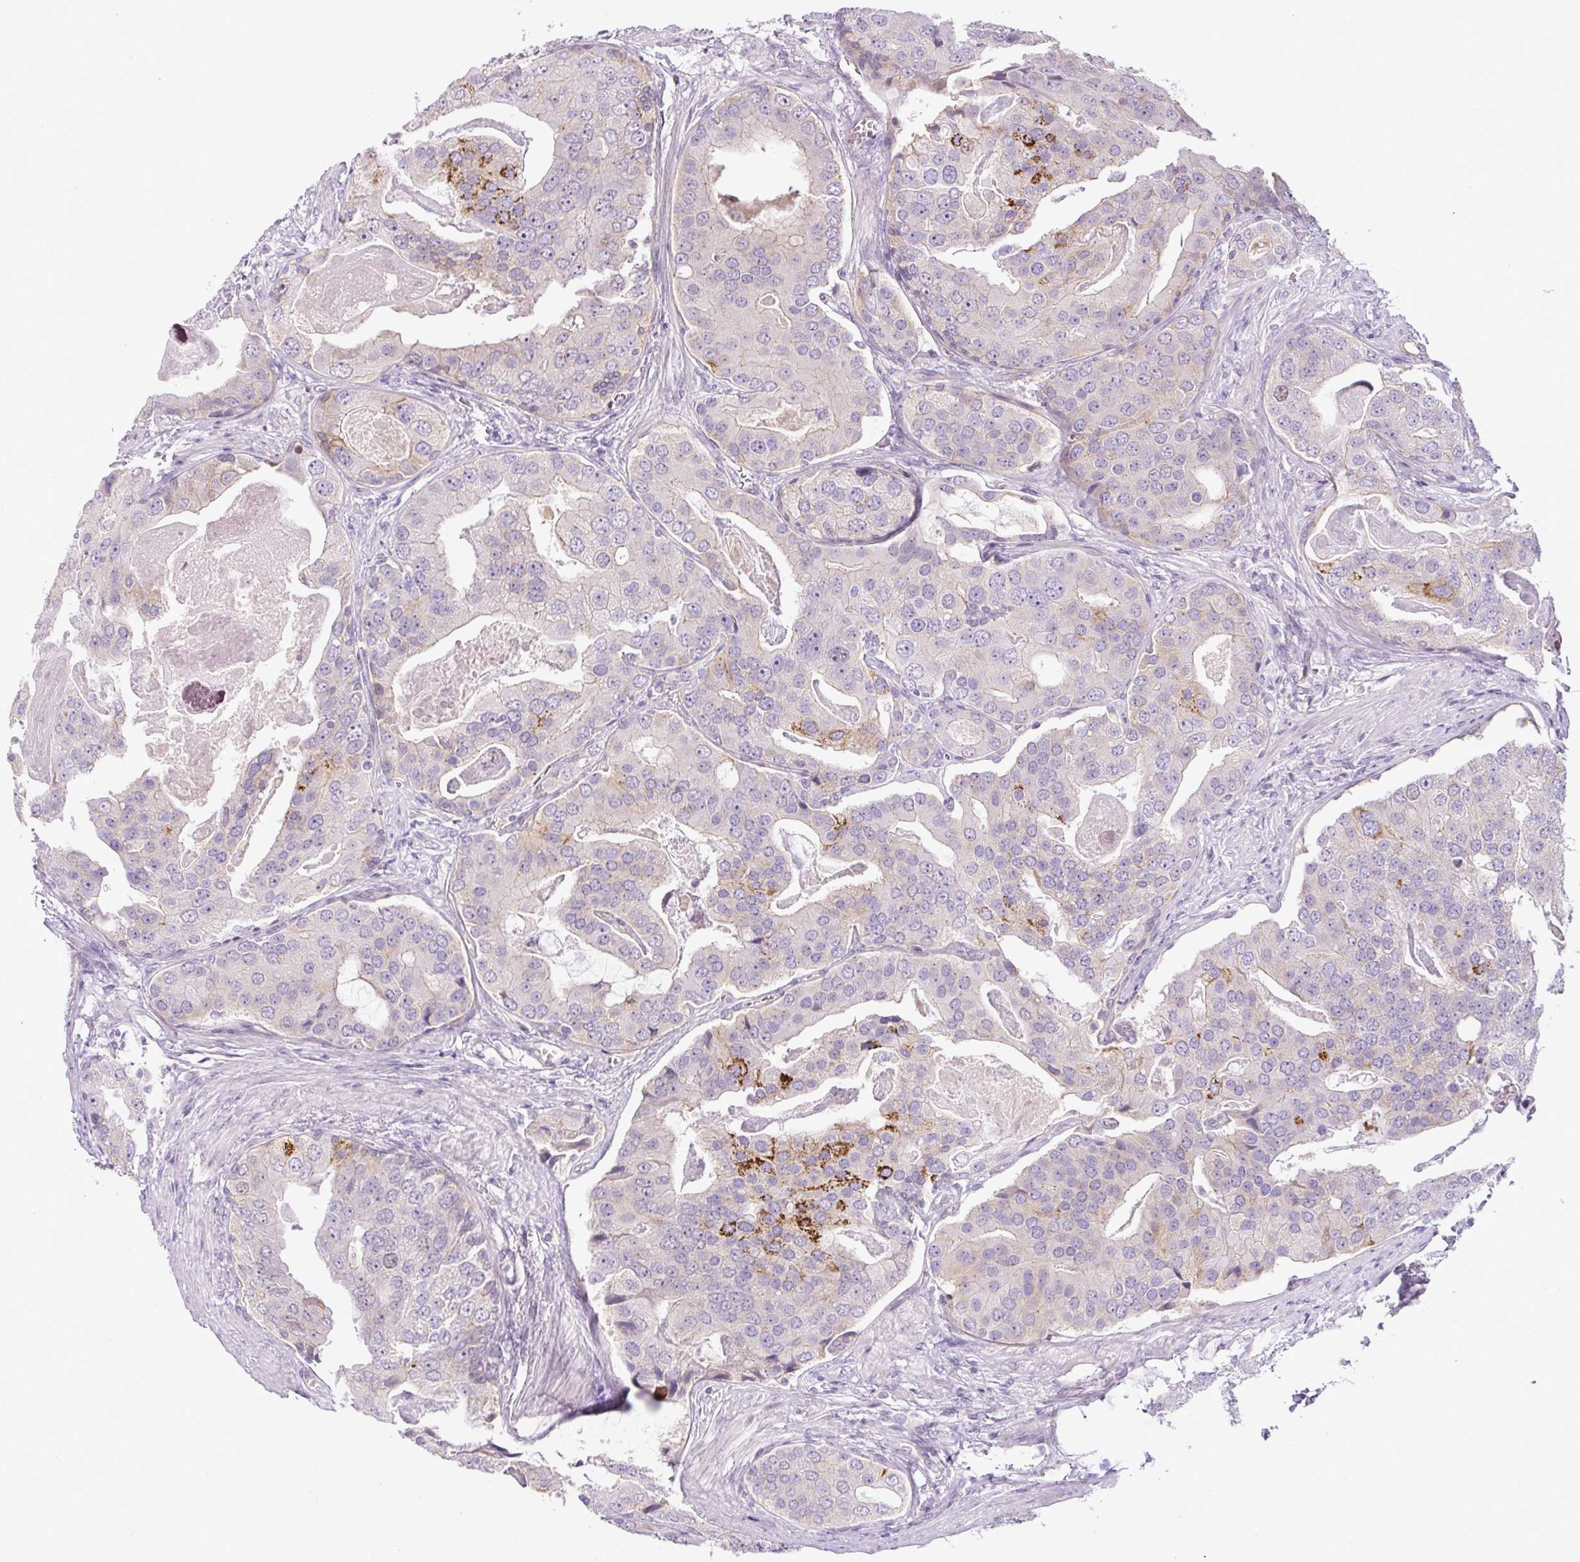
{"staining": {"intensity": "strong", "quantity": "<25%", "location": "cytoplasmic/membranous"}, "tissue": "prostate cancer", "cell_type": "Tumor cells", "image_type": "cancer", "snomed": [{"axis": "morphology", "description": "Adenocarcinoma, High grade"}, {"axis": "topography", "description": "Prostate"}], "caption": "This micrograph exhibits prostate high-grade adenocarcinoma stained with immunohistochemistry to label a protein in brown. The cytoplasmic/membranous of tumor cells show strong positivity for the protein. Nuclei are counter-stained blue.", "gene": "ADAMTS19", "patient": {"sex": "male", "age": 71}}